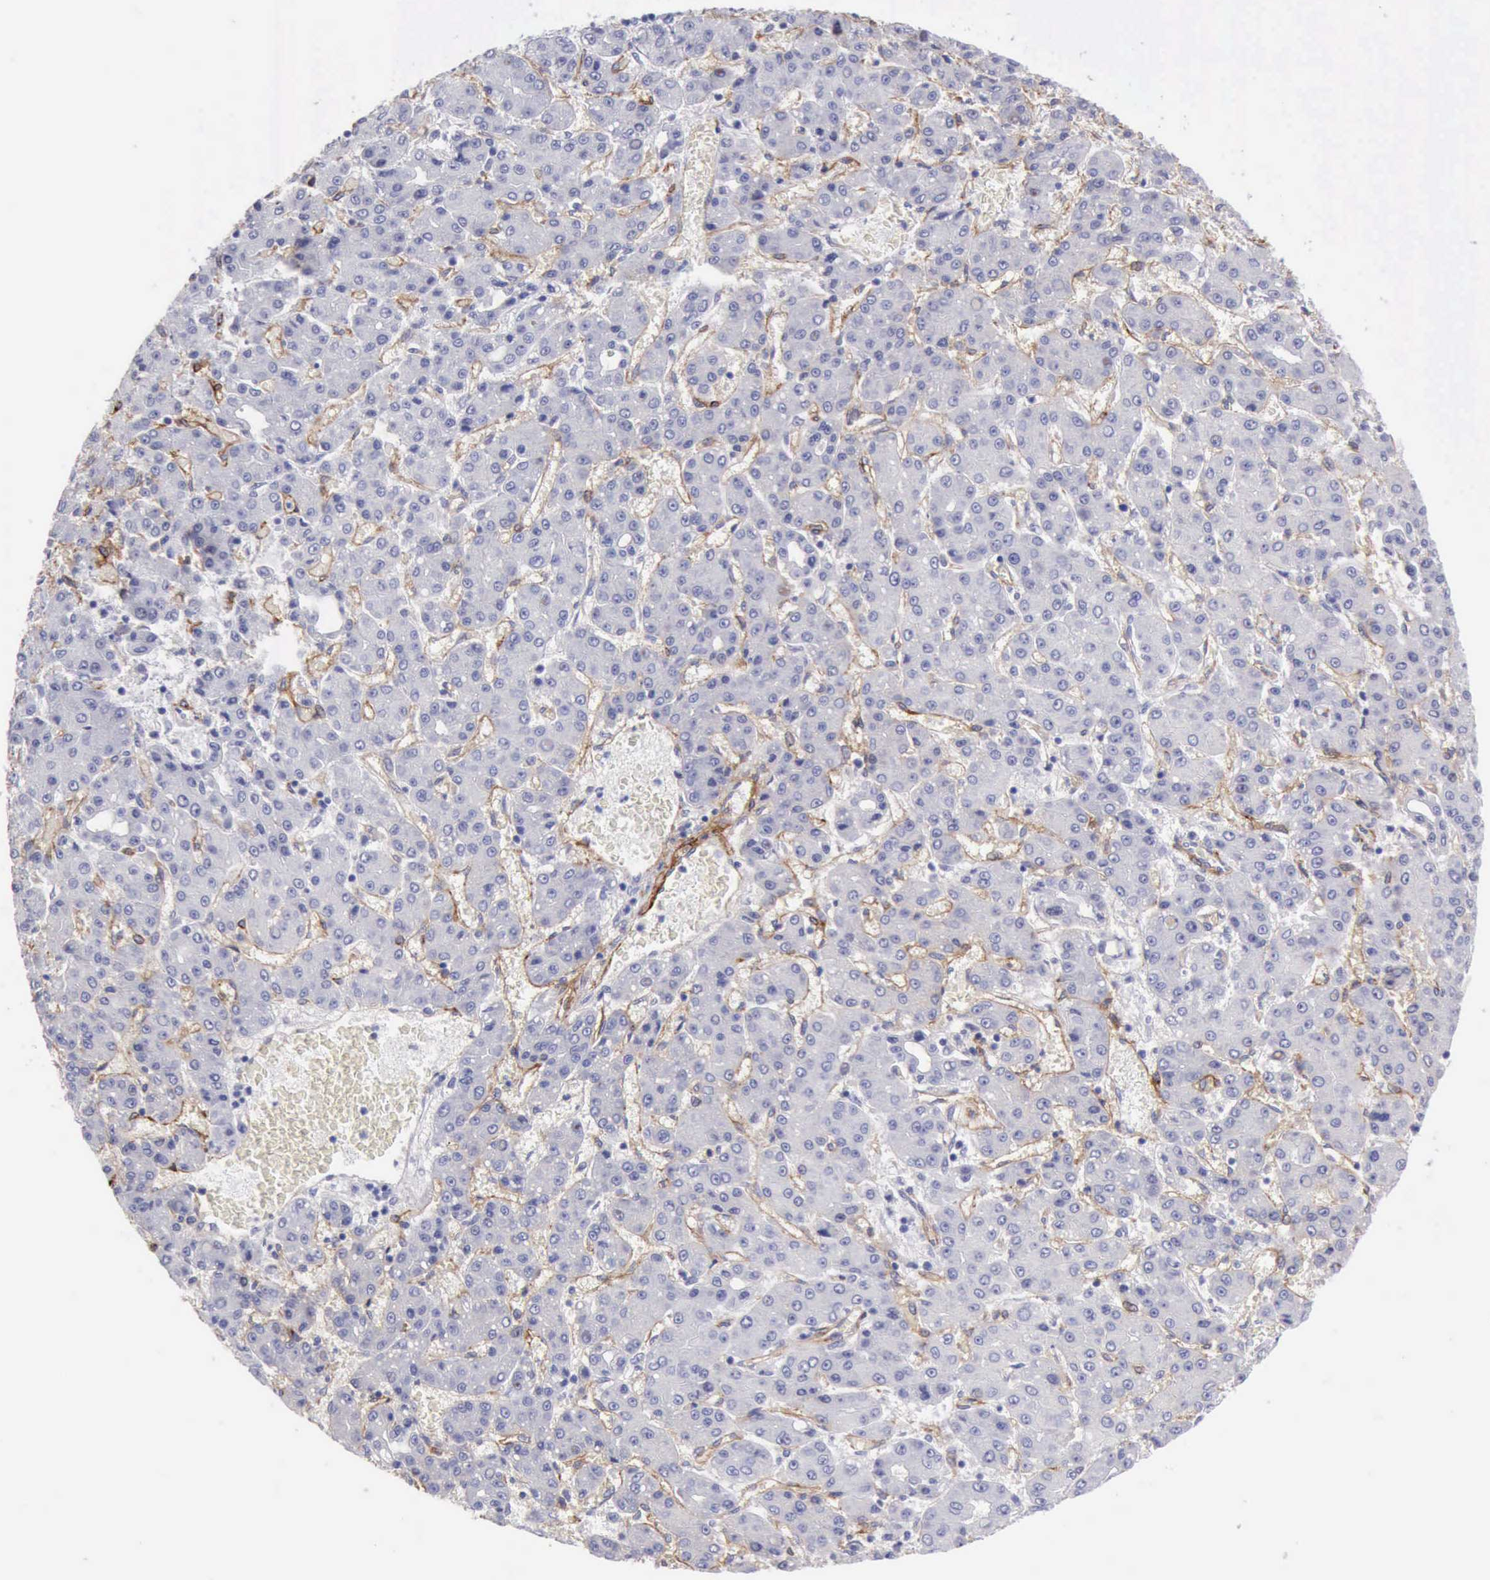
{"staining": {"intensity": "negative", "quantity": "none", "location": "none"}, "tissue": "liver cancer", "cell_type": "Tumor cells", "image_type": "cancer", "snomed": [{"axis": "morphology", "description": "Carcinoma, Hepatocellular, NOS"}, {"axis": "topography", "description": "Liver"}], "caption": "A photomicrograph of human liver cancer is negative for staining in tumor cells.", "gene": "AOC3", "patient": {"sex": "male", "age": 69}}